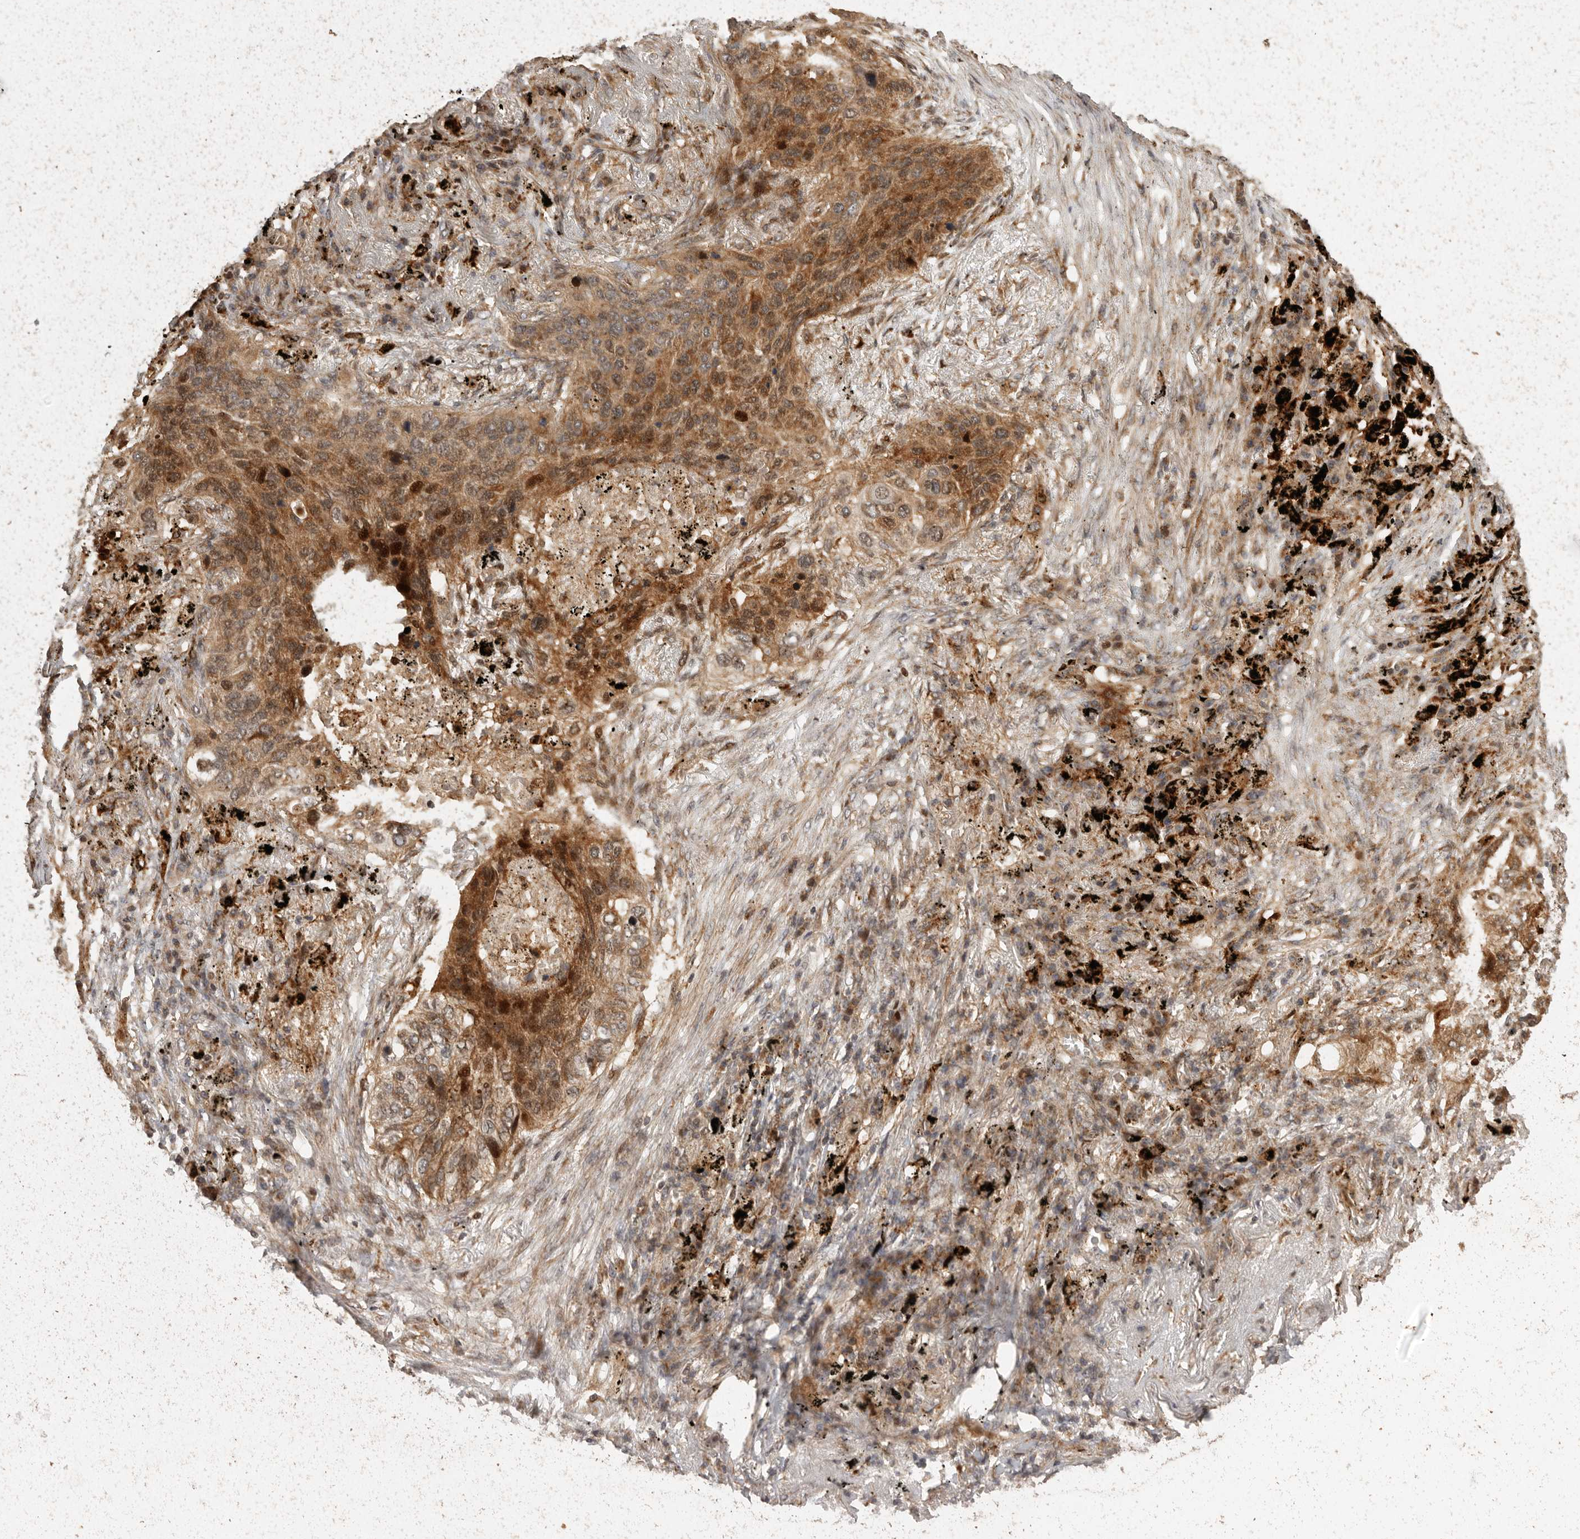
{"staining": {"intensity": "strong", "quantity": "25%-75%", "location": "cytoplasmic/membranous,nuclear"}, "tissue": "lung cancer", "cell_type": "Tumor cells", "image_type": "cancer", "snomed": [{"axis": "morphology", "description": "Squamous cell carcinoma, NOS"}, {"axis": "topography", "description": "Lung"}], "caption": "IHC photomicrograph of neoplastic tissue: human lung squamous cell carcinoma stained using immunohistochemistry (IHC) demonstrates high levels of strong protein expression localized specifically in the cytoplasmic/membranous and nuclear of tumor cells, appearing as a cytoplasmic/membranous and nuclear brown color.", "gene": "SWT1", "patient": {"sex": "female", "age": 63}}